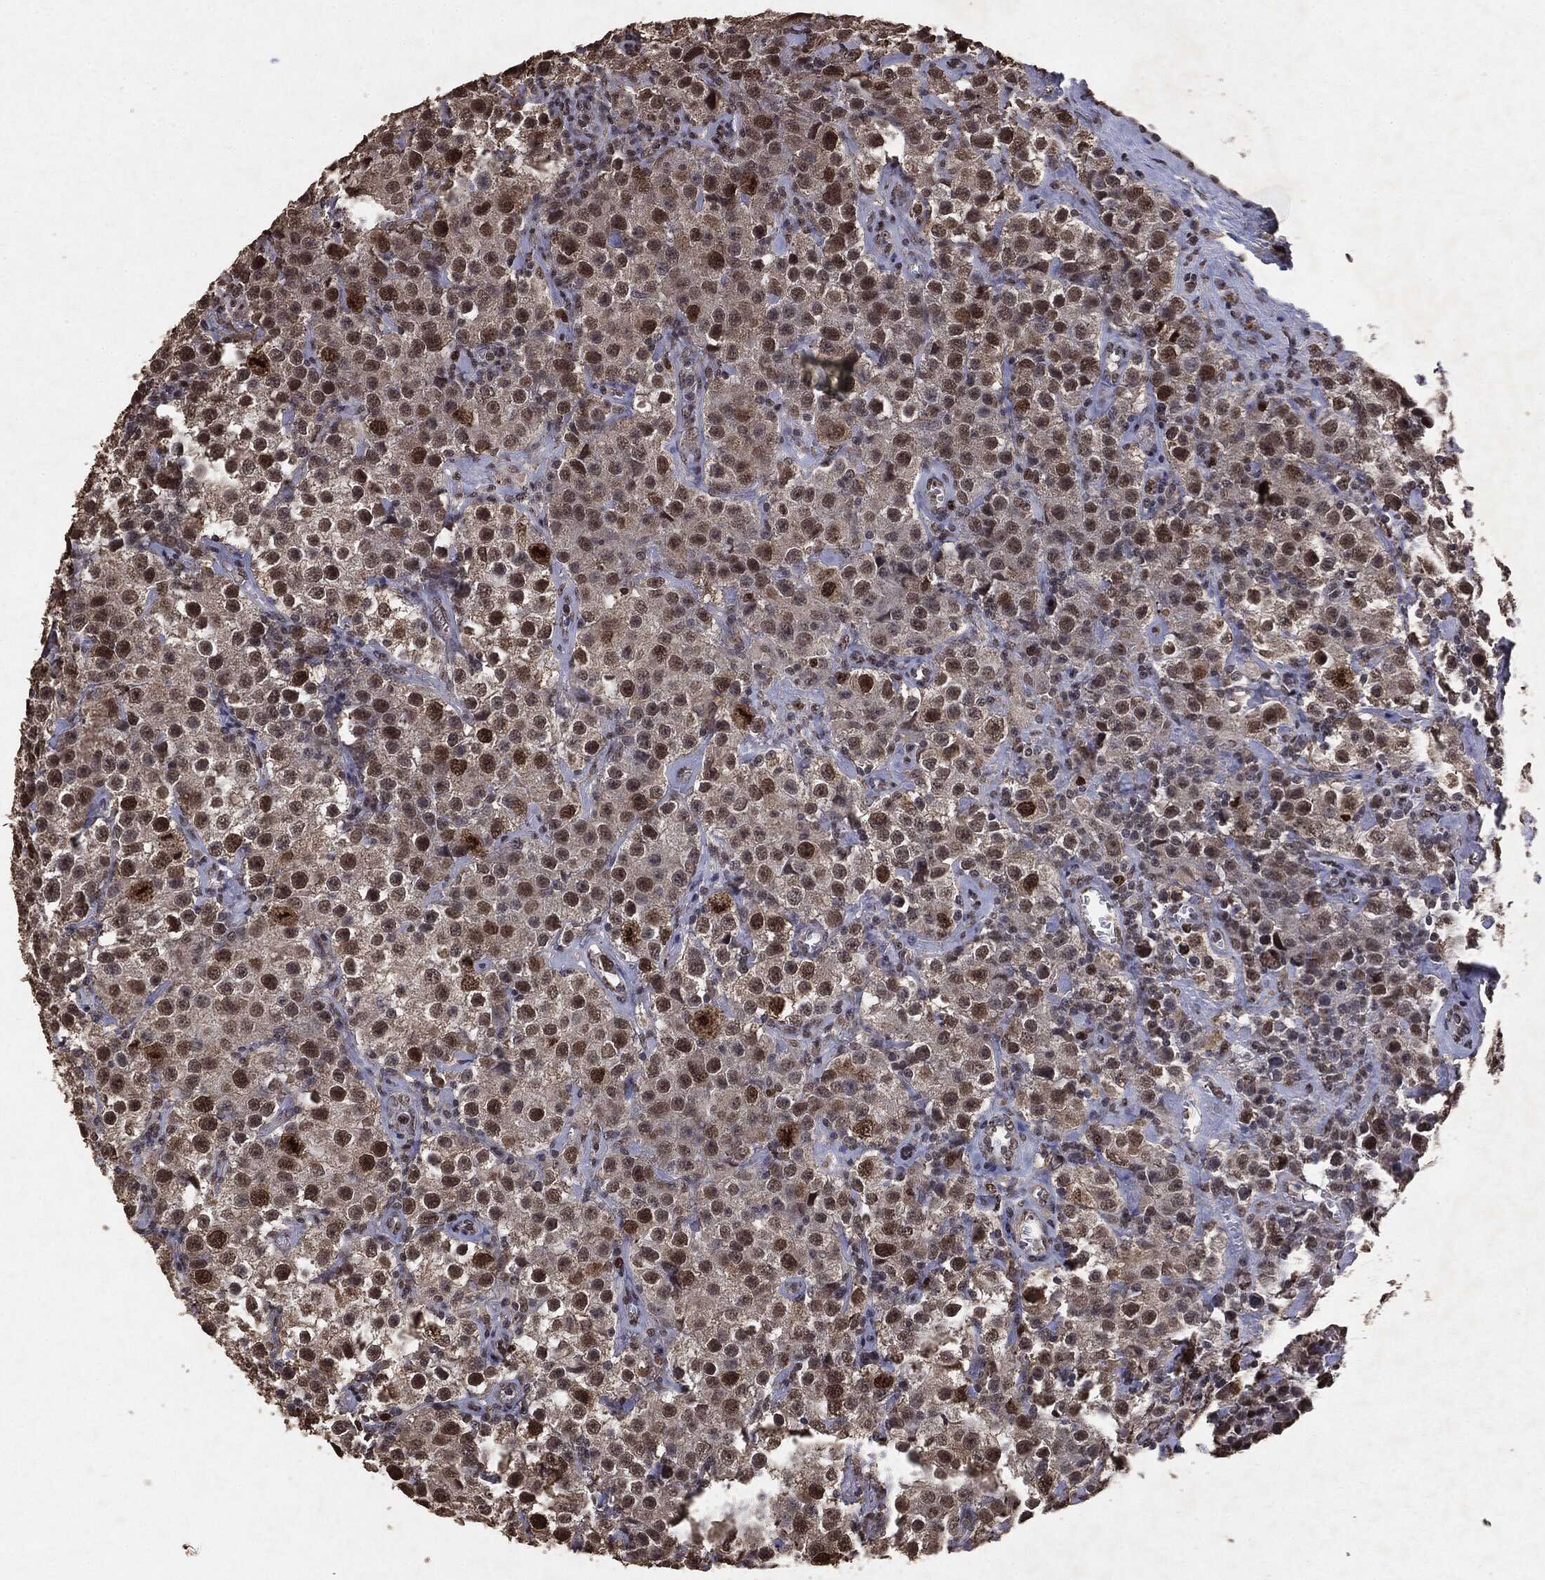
{"staining": {"intensity": "strong", "quantity": "<25%", "location": "nuclear"}, "tissue": "testis cancer", "cell_type": "Tumor cells", "image_type": "cancer", "snomed": [{"axis": "morphology", "description": "Seminoma, NOS"}, {"axis": "topography", "description": "Testis"}], "caption": "A photomicrograph of testis seminoma stained for a protein shows strong nuclear brown staining in tumor cells.", "gene": "RAD18", "patient": {"sex": "male", "age": 52}}